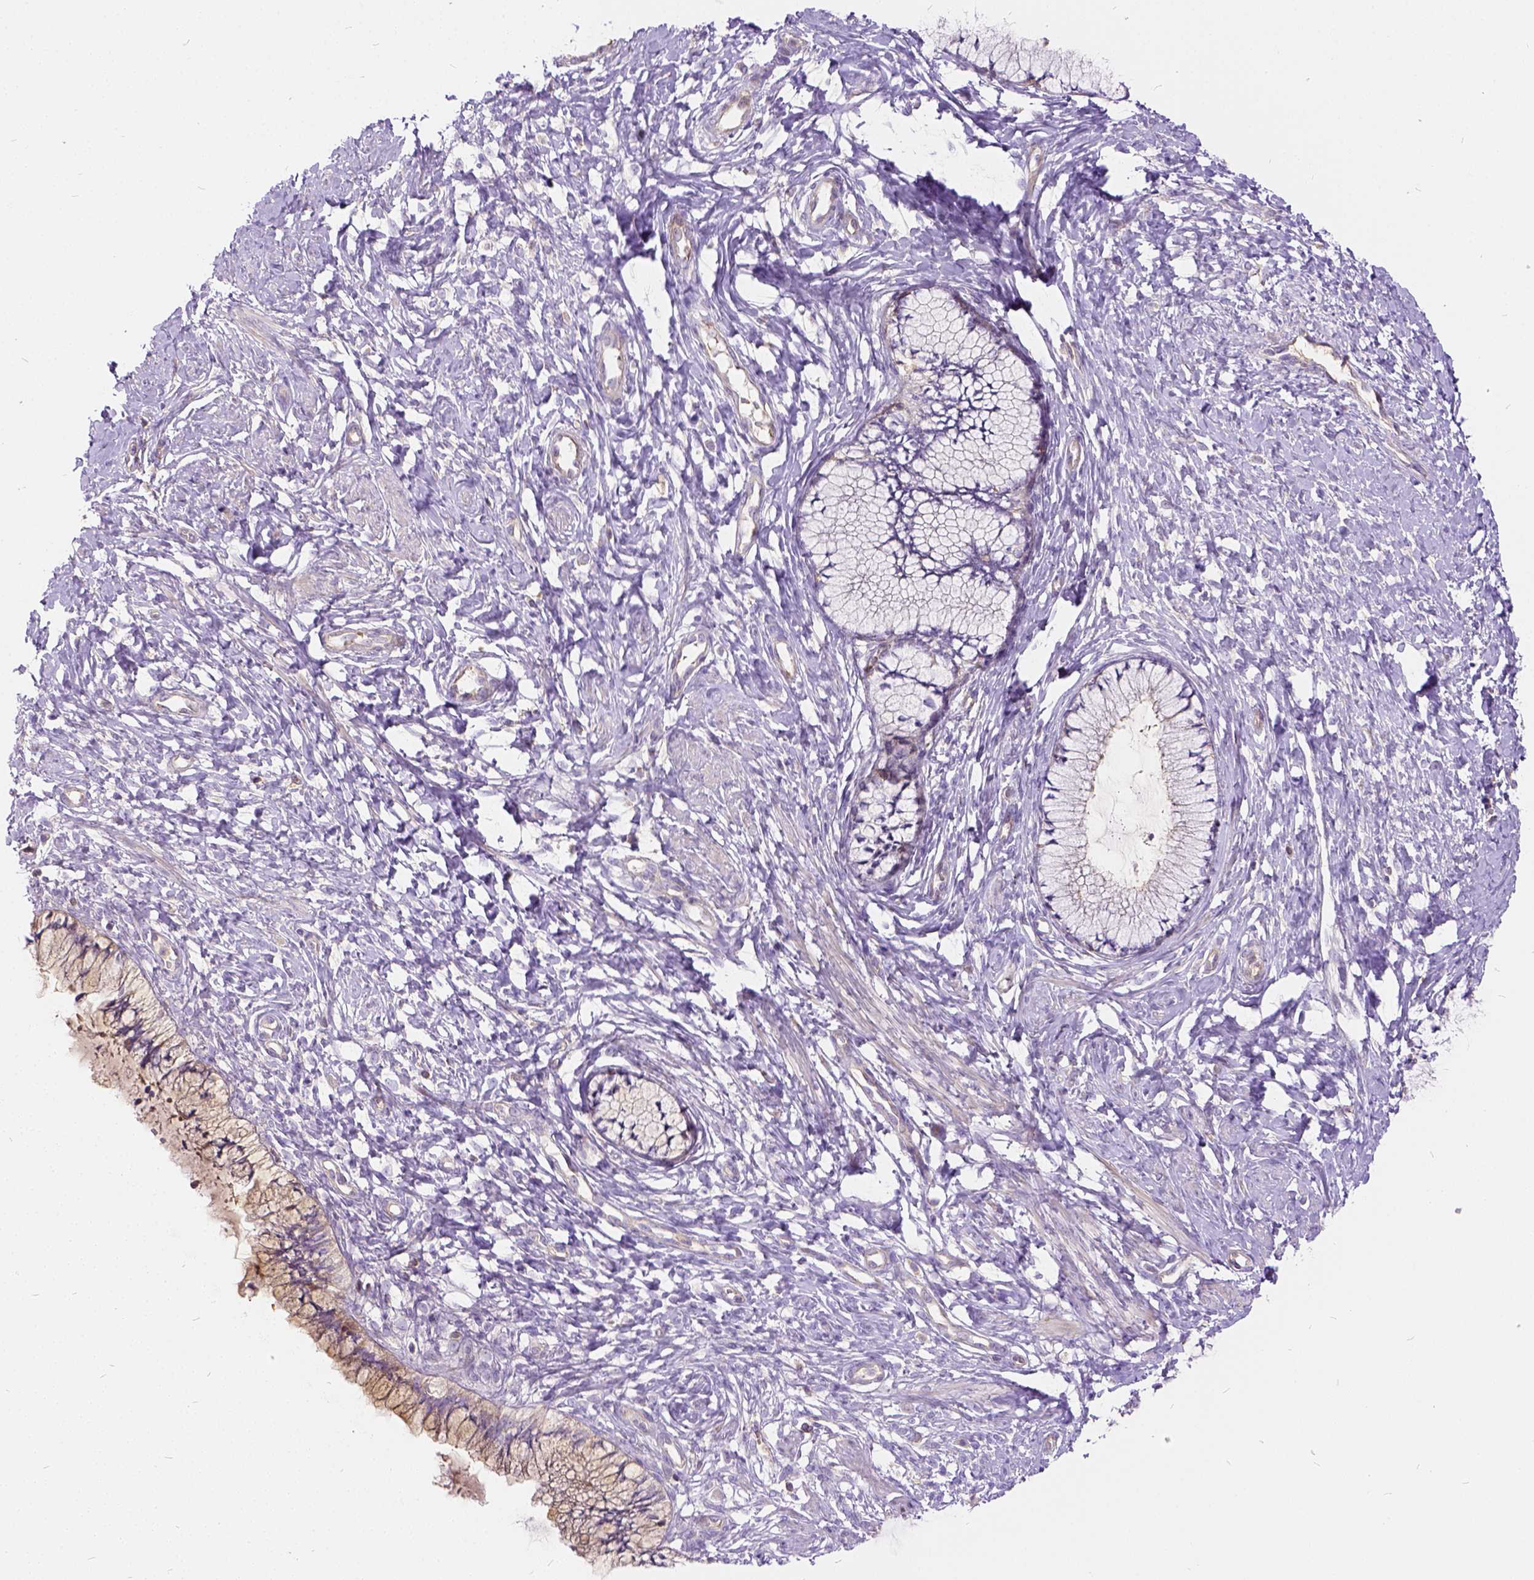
{"staining": {"intensity": "weak", "quantity": "25%-75%", "location": "cytoplasmic/membranous"}, "tissue": "cervix", "cell_type": "Glandular cells", "image_type": "normal", "snomed": [{"axis": "morphology", "description": "Normal tissue, NOS"}, {"axis": "topography", "description": "Cervix"}], "caption": "Normal cervix was stained to show a protein in brown. There is low levels of weak cytoplasmic/membranous expression in approximately 25%-75% of glandular cells. Using DAB (3,3'-diaminobenzidine) (brown) and hematoxylin (blue) stains, captured at high magnification using brightfield microscopy.", "gene": "CADM4", "patient": {"sex": "female", "age": 37}}